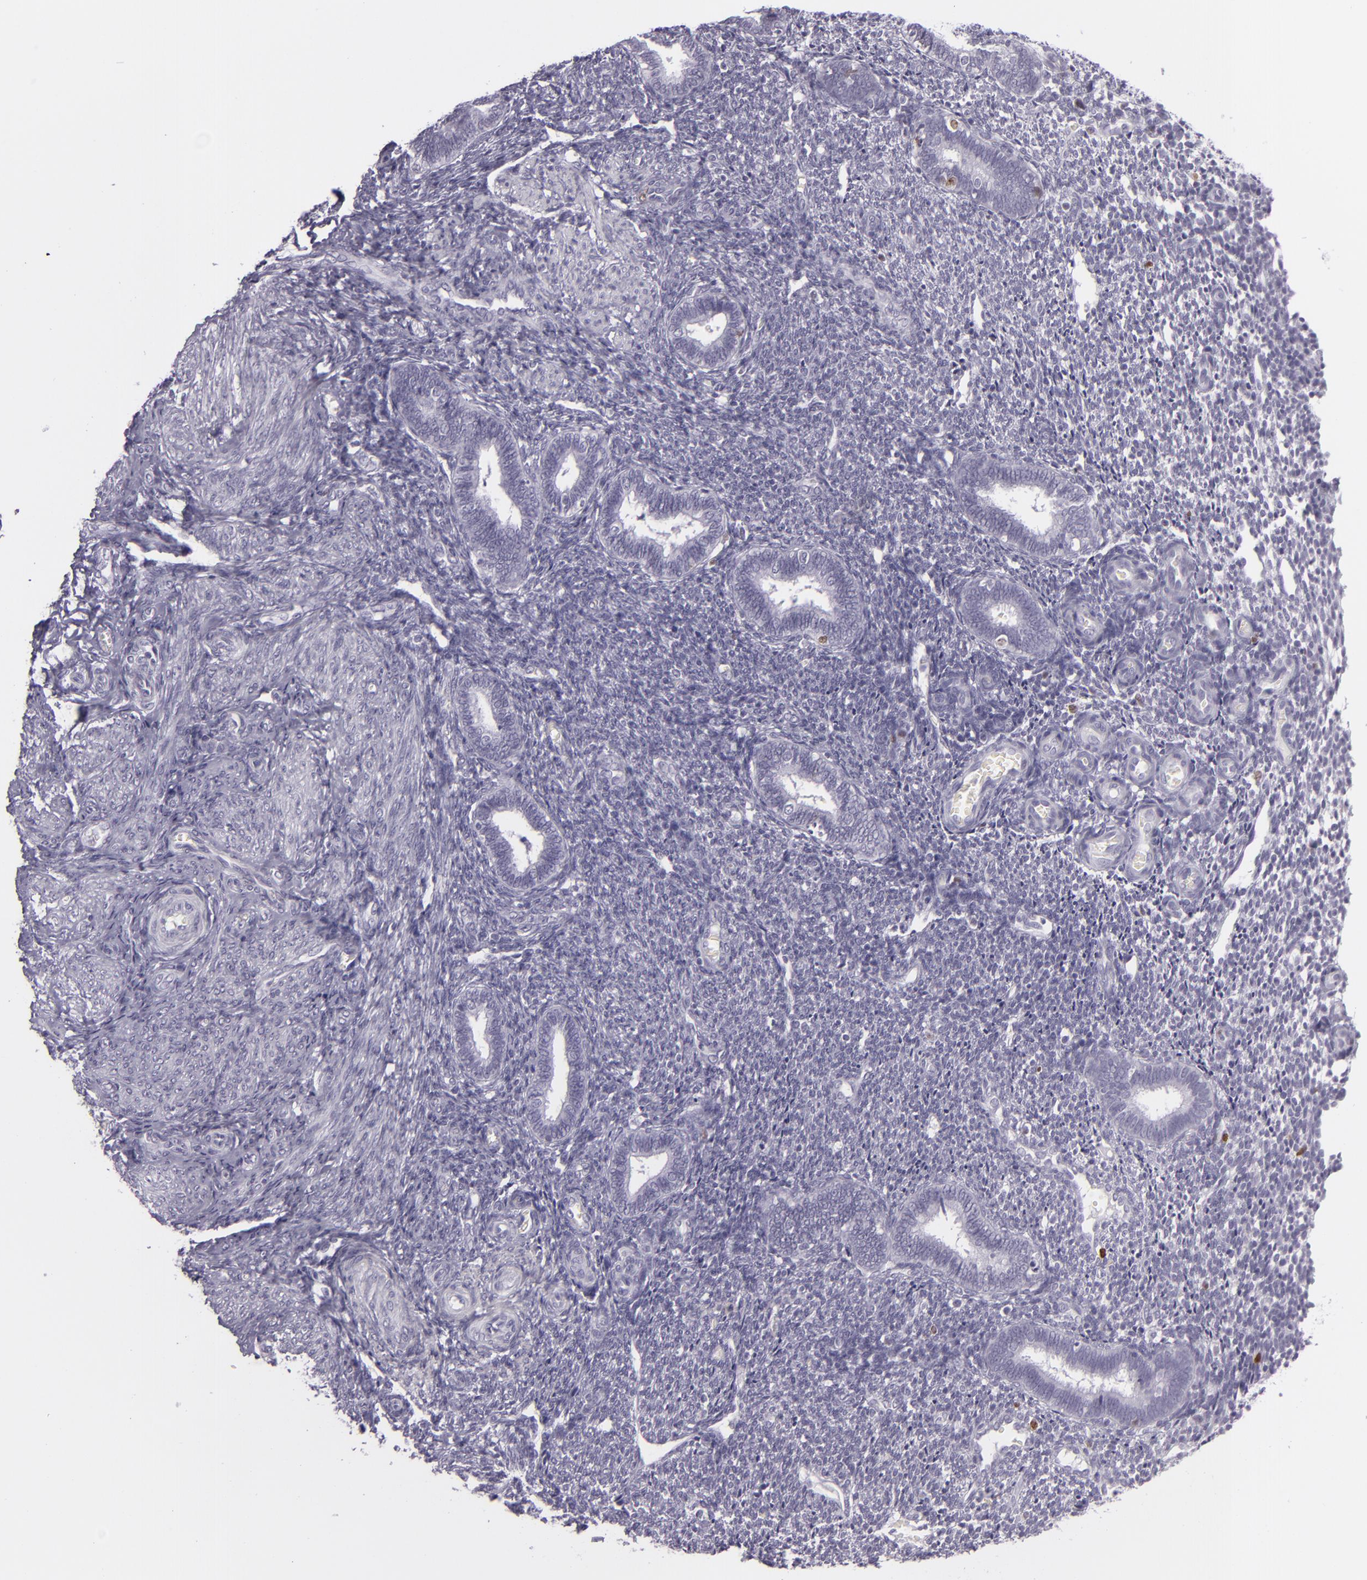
{"staining": {"intensity": "weak", "quantity": "<25%", "location": "nuclear"}, "tissue": "endometrium", "cell_type": "Cells in endometrial stroma", "image_type": "normal", "snomed": [{"axis": "morphology", "description": "Normal tissue, NOS"}, {"axis": "topography", "description": "Endometrium"}], "caption": "DAB (3,3'-diaminobenzidine) immunohistochemical staining of benign human endometrium demonstrates no significant staining in cells in endometrial stroma.", "gene": "MCM3", "patient": {"sex": "female", "age": 27}}